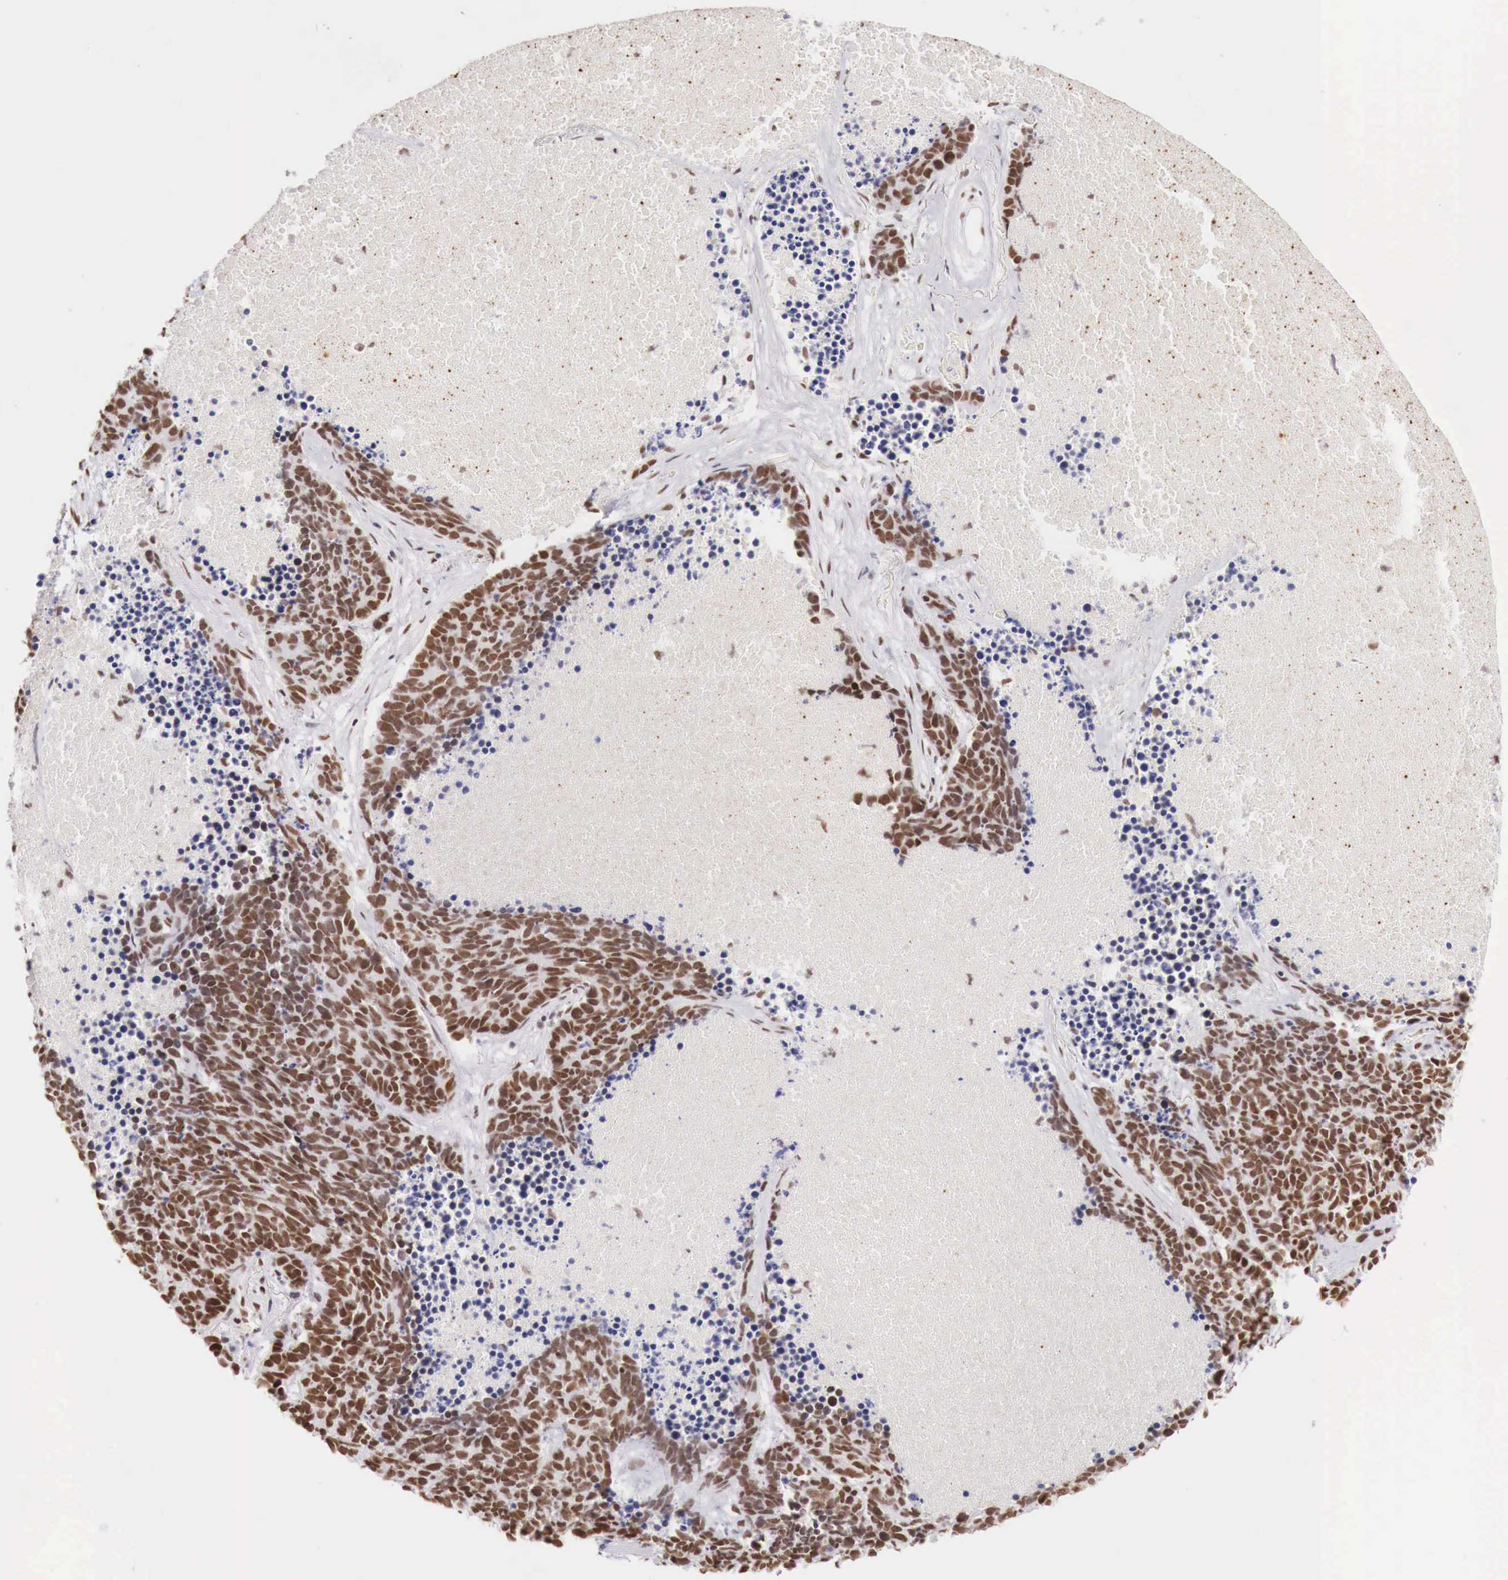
{"staining": {"intensity": "strong", "quantity": ">75%", "location": "nuclear"}, "tissue": "lung cancer", "cell_type": "Tumor cells", "image_type": "cancer", "snomed": [{"axis": "morphology", "description": "Neoplasm, malignant, NOS"}, {"axis": "topography", "description": "Lung"}], "caption": "DAB immunohistochemical staining of lung cancer (neoplasm (malignant)) shows strong nuclear protein staining in approximately >75% of tumor cells. Ihc stains the protein in brown and the nuclei are stained blue.", "gene": "PHF14", "patient": {"sex": "female", "age": 75}}